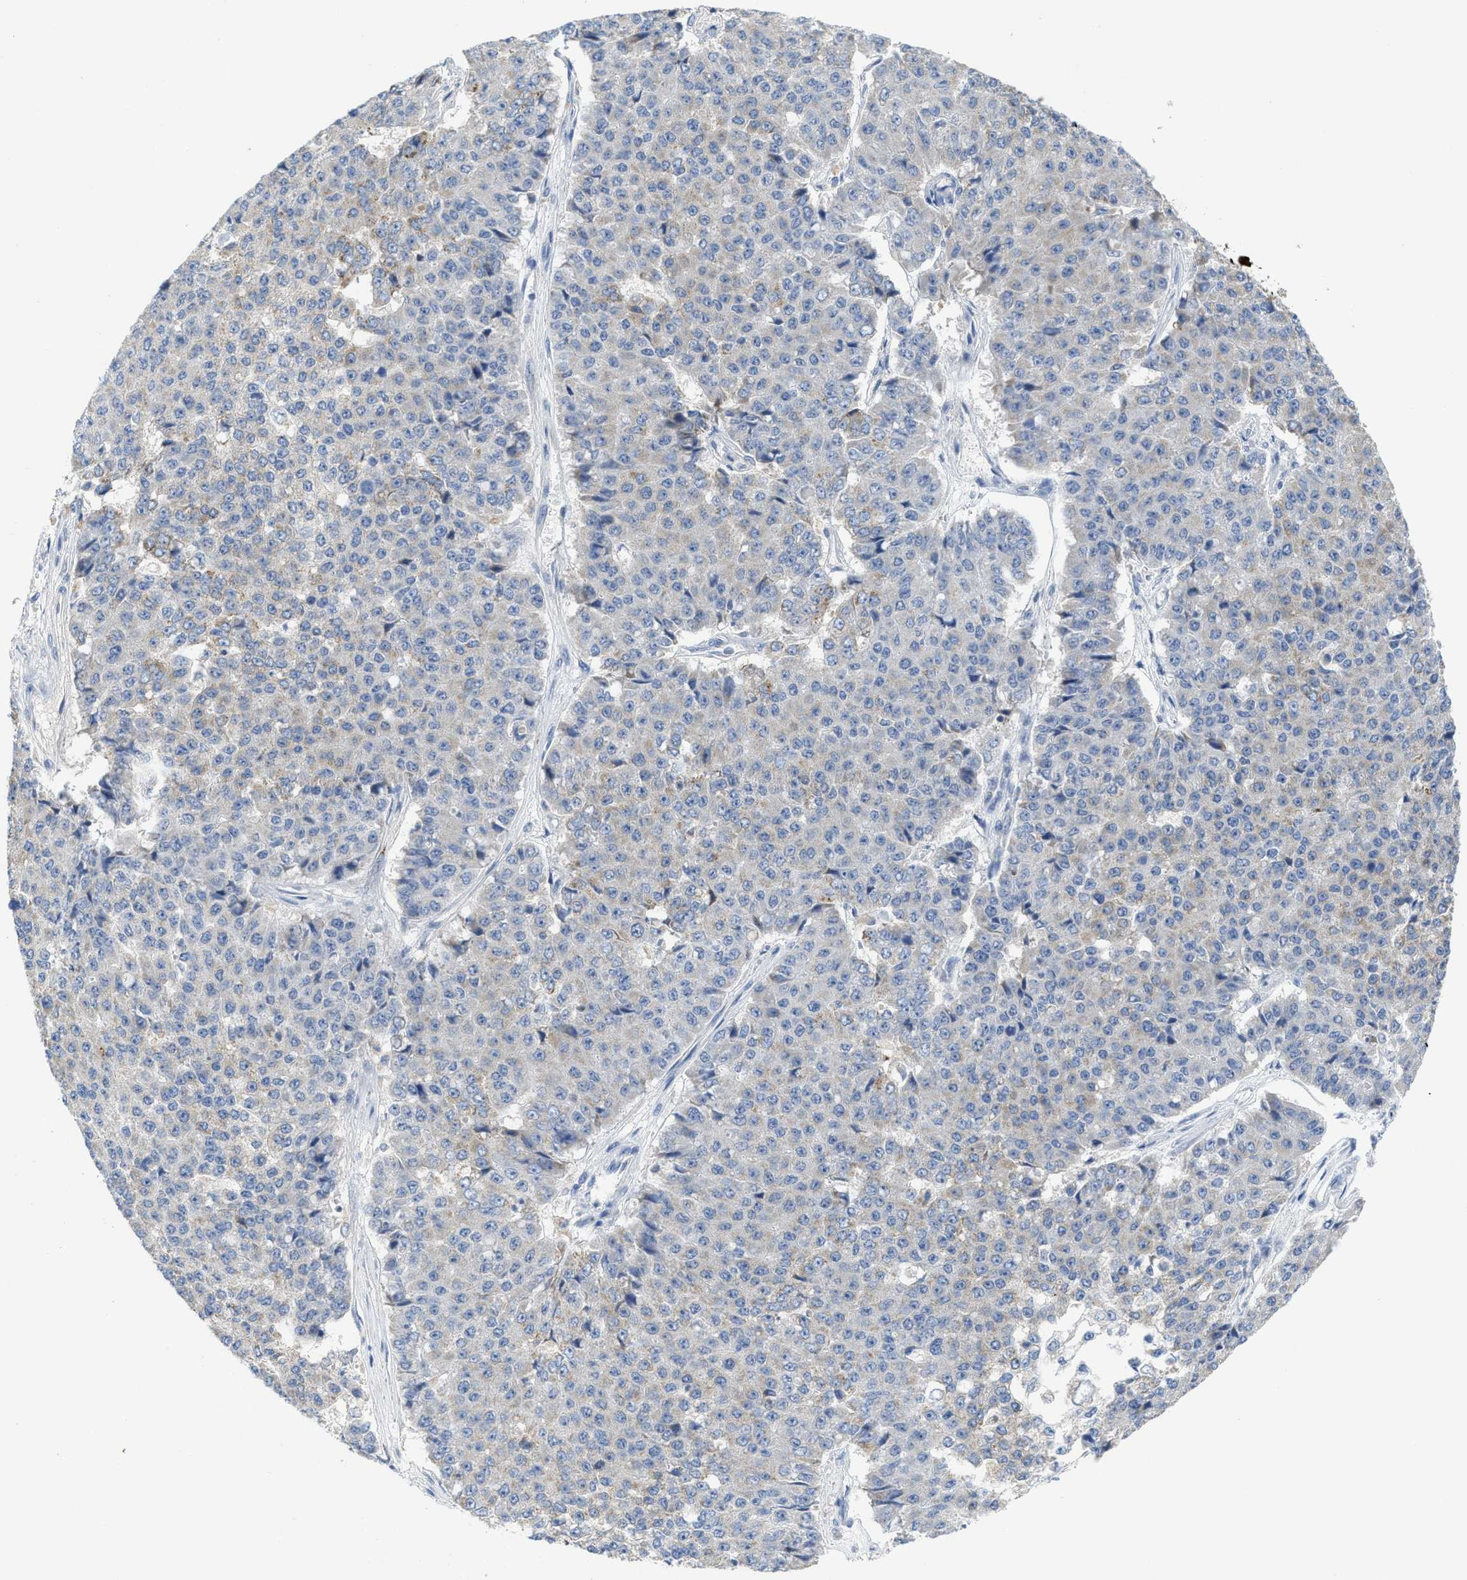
{"staining": {"intensity": "weak", "quantity": "<25%", "location": "cytoplasmic/membranous"}, "tissue": "pancreatic cancer", "cell_type": "Tumor cells", "image_type": "cancer", "snomed": [{"axis": "morphology", "description": "Adenocarcinoma, NOS"}, {"axis": "topography", "description": "Pancreas"}], "caption": "Tumor cells are negative for protein expression in human adenocarcinoma (pancreatic). (DAB IHC, high magnification).", "gene": "GATD3", "patient": {"sex": "male", "age": 50}}